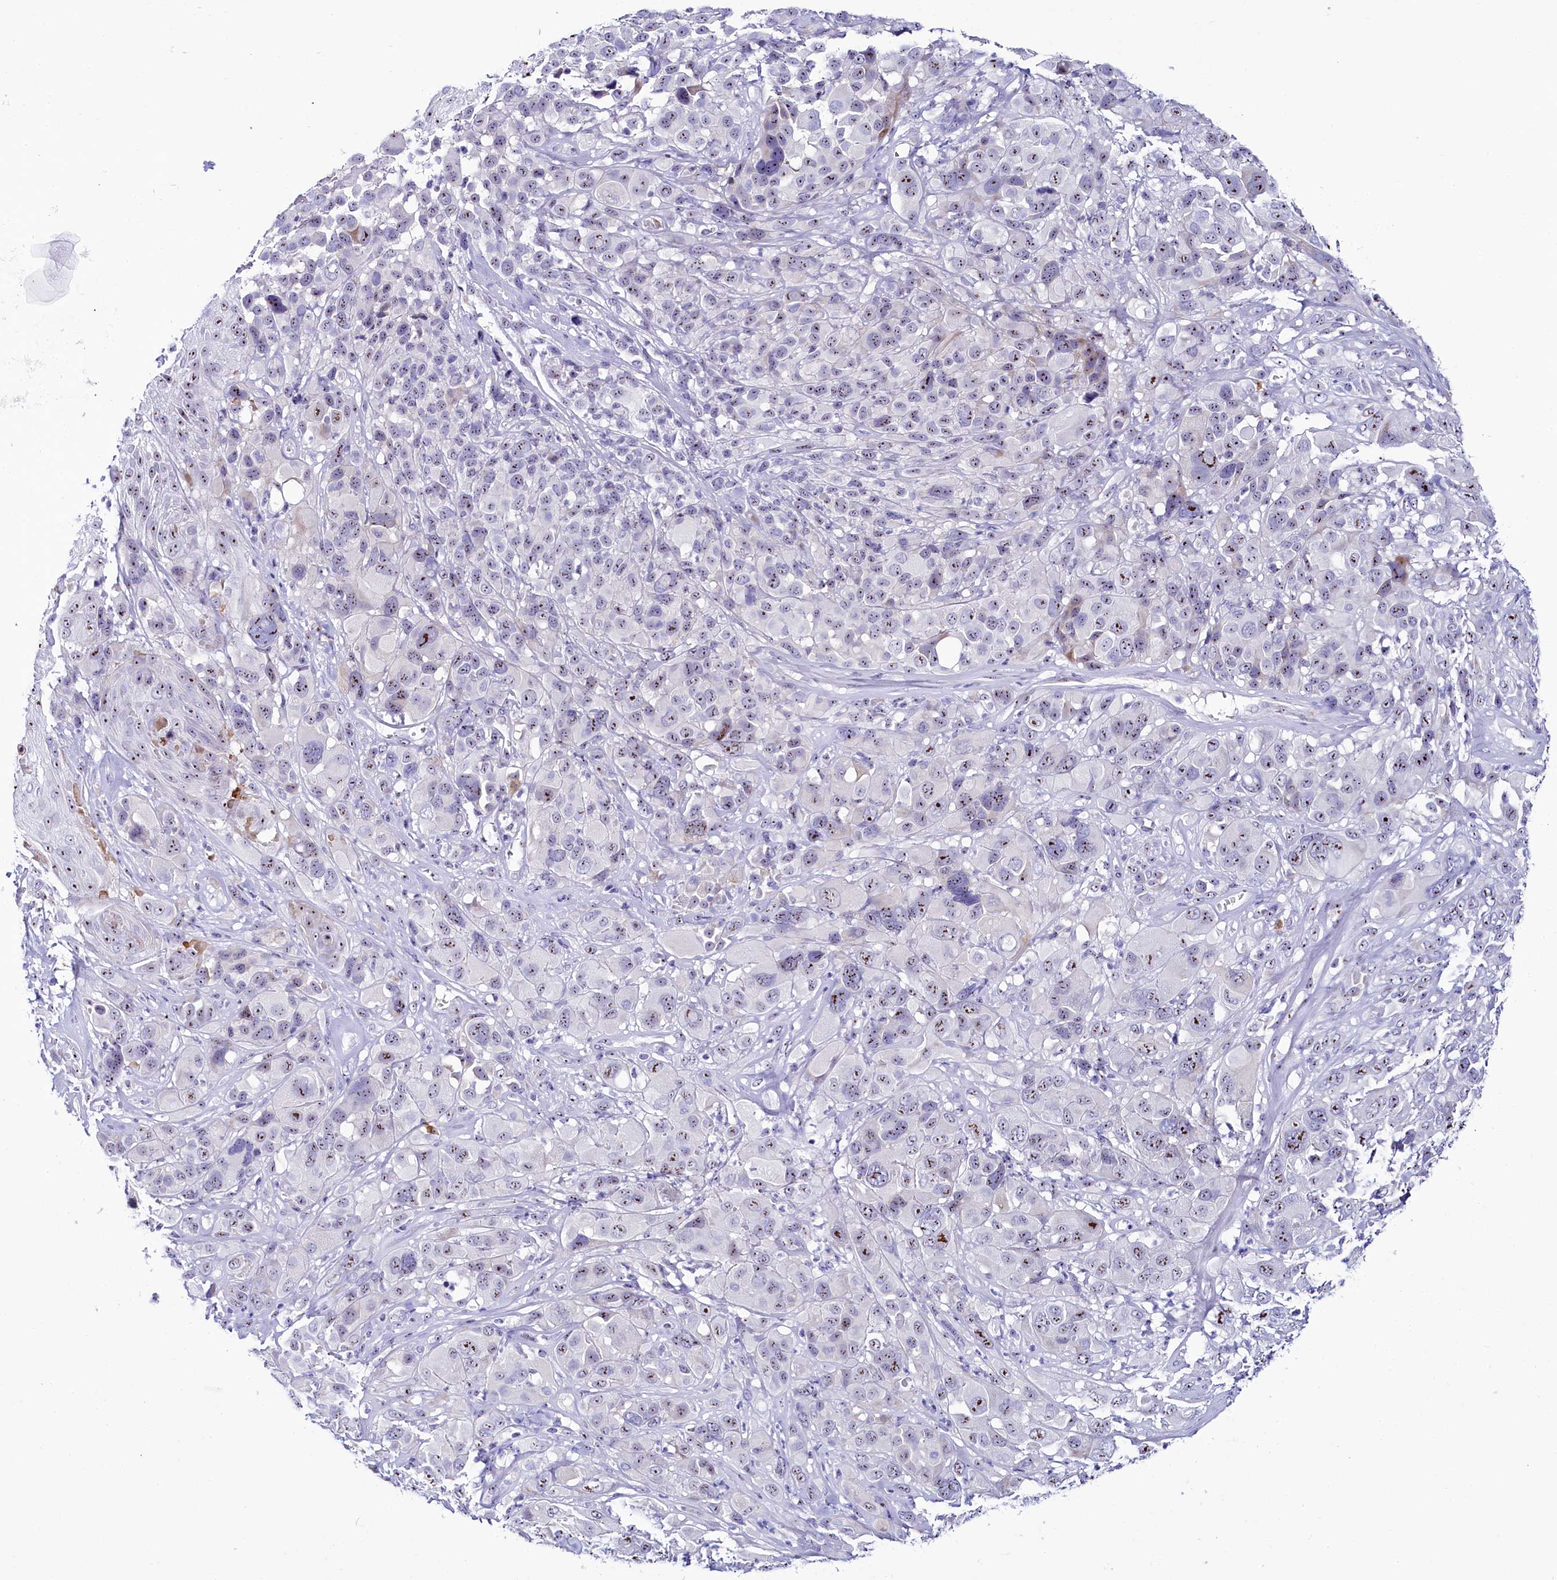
{"staining": {"intensity": "weak", "quantity": "25%-75%", "location": "nuclear"}, "tissue": "melanoma", "cell_type": "Tumor cells", "image_type": "cancer", "snomed": [{"axis": "morphology", "description": "Malignant melanoma, NOS"}, {"axis": "topography", "description": "Skin of trunk"}], "caption": "Weak nuclear expression for a protein is present in approximately 25%-75% of tumor cells of melanoma using IHC.", "gene": "TCOF1", "patient": {"sex": "male", "age": 71}}